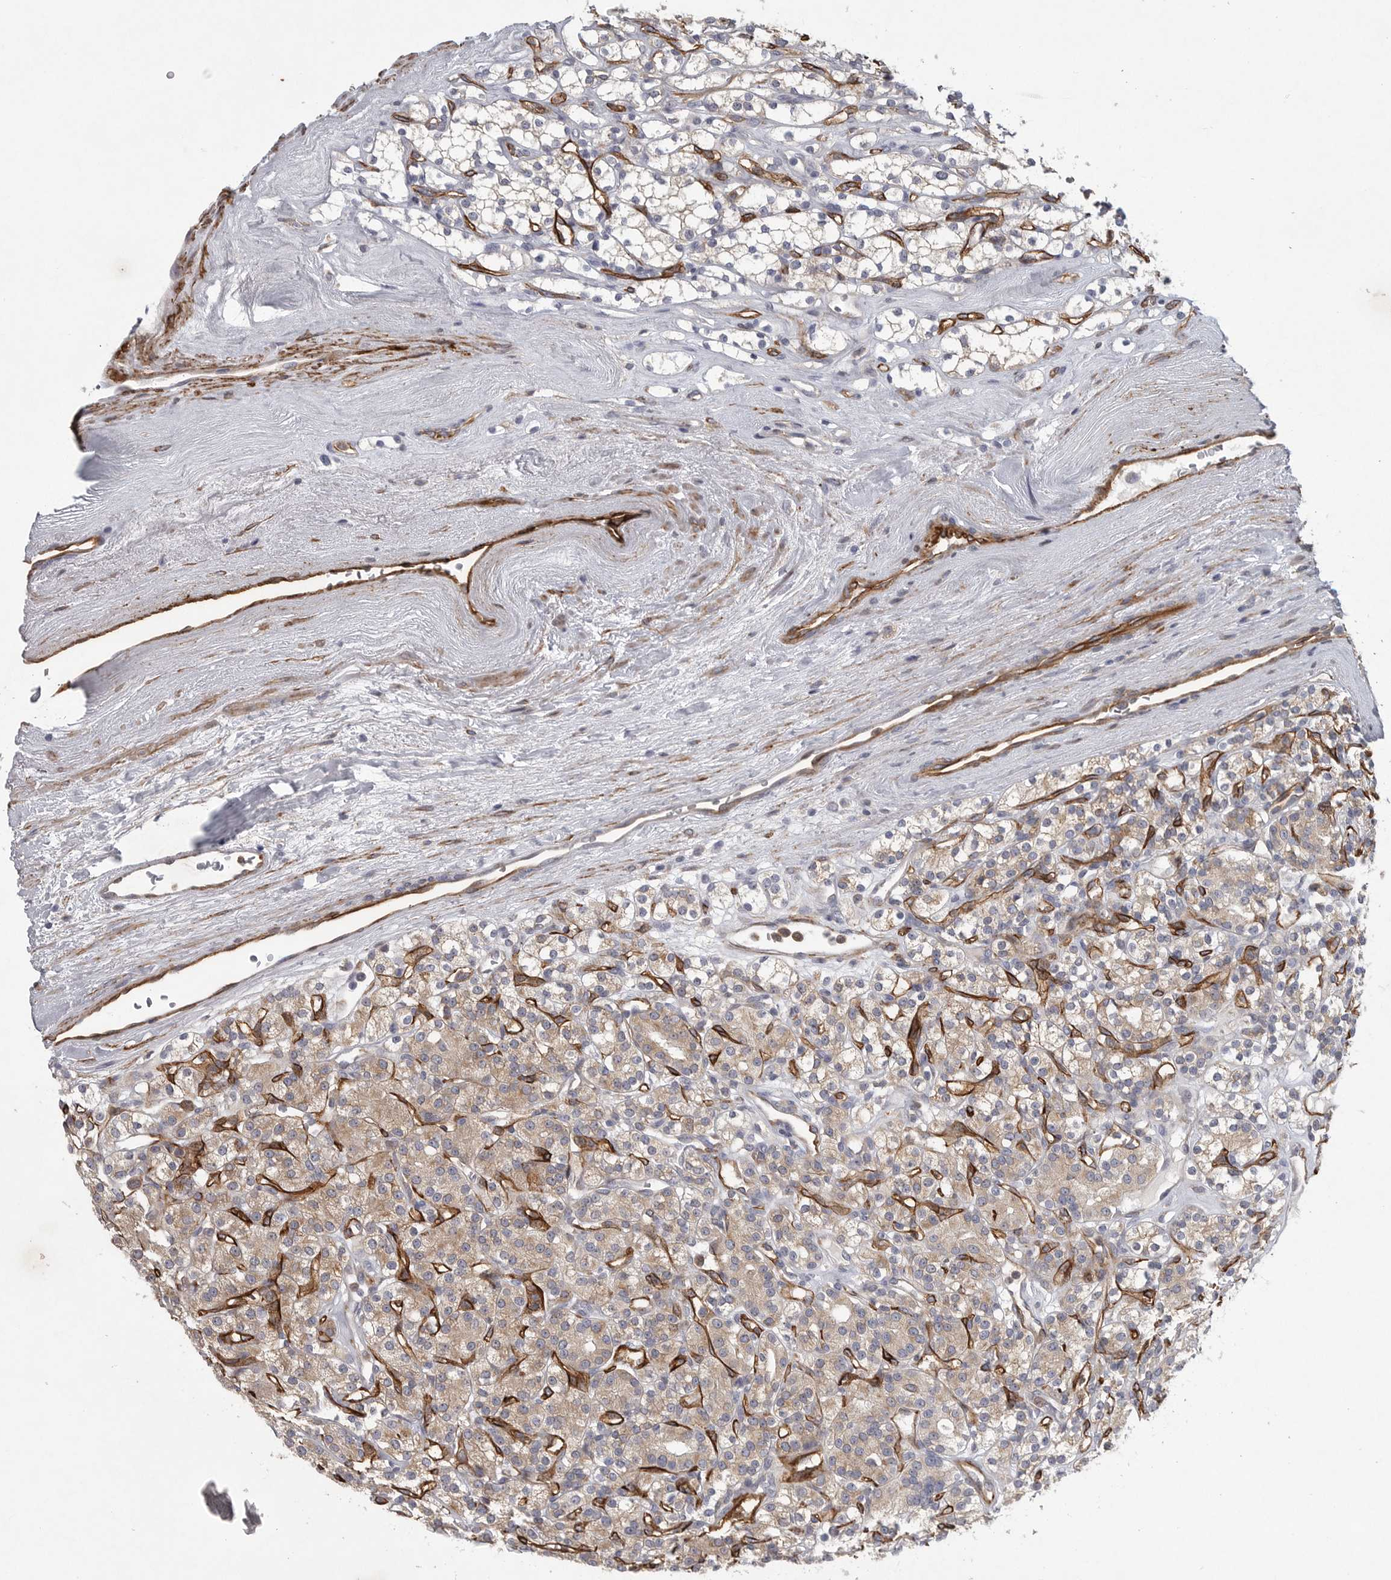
{"staining": {"intensity": "weak", "quantity": "25%-75%", "location": "cytoplasmic/membranous"}, "tissue": "renal cancer", "cell_type": "Tumor cells", "image_type": "cancer", "snomed": [{"axis": "morphology", "description": "Adenocarcinoma, NOS"}, {"axis": "topography", "description": "Kidney"}], "caption": "Protein staining demonstrates weak cytoplasmic/membranous expression in about 25%-75% of tumor cells in renal cancer (adenocarcinoma).", "gene": "MINPP1", "patient": {"sex": "male", "age": 77}}